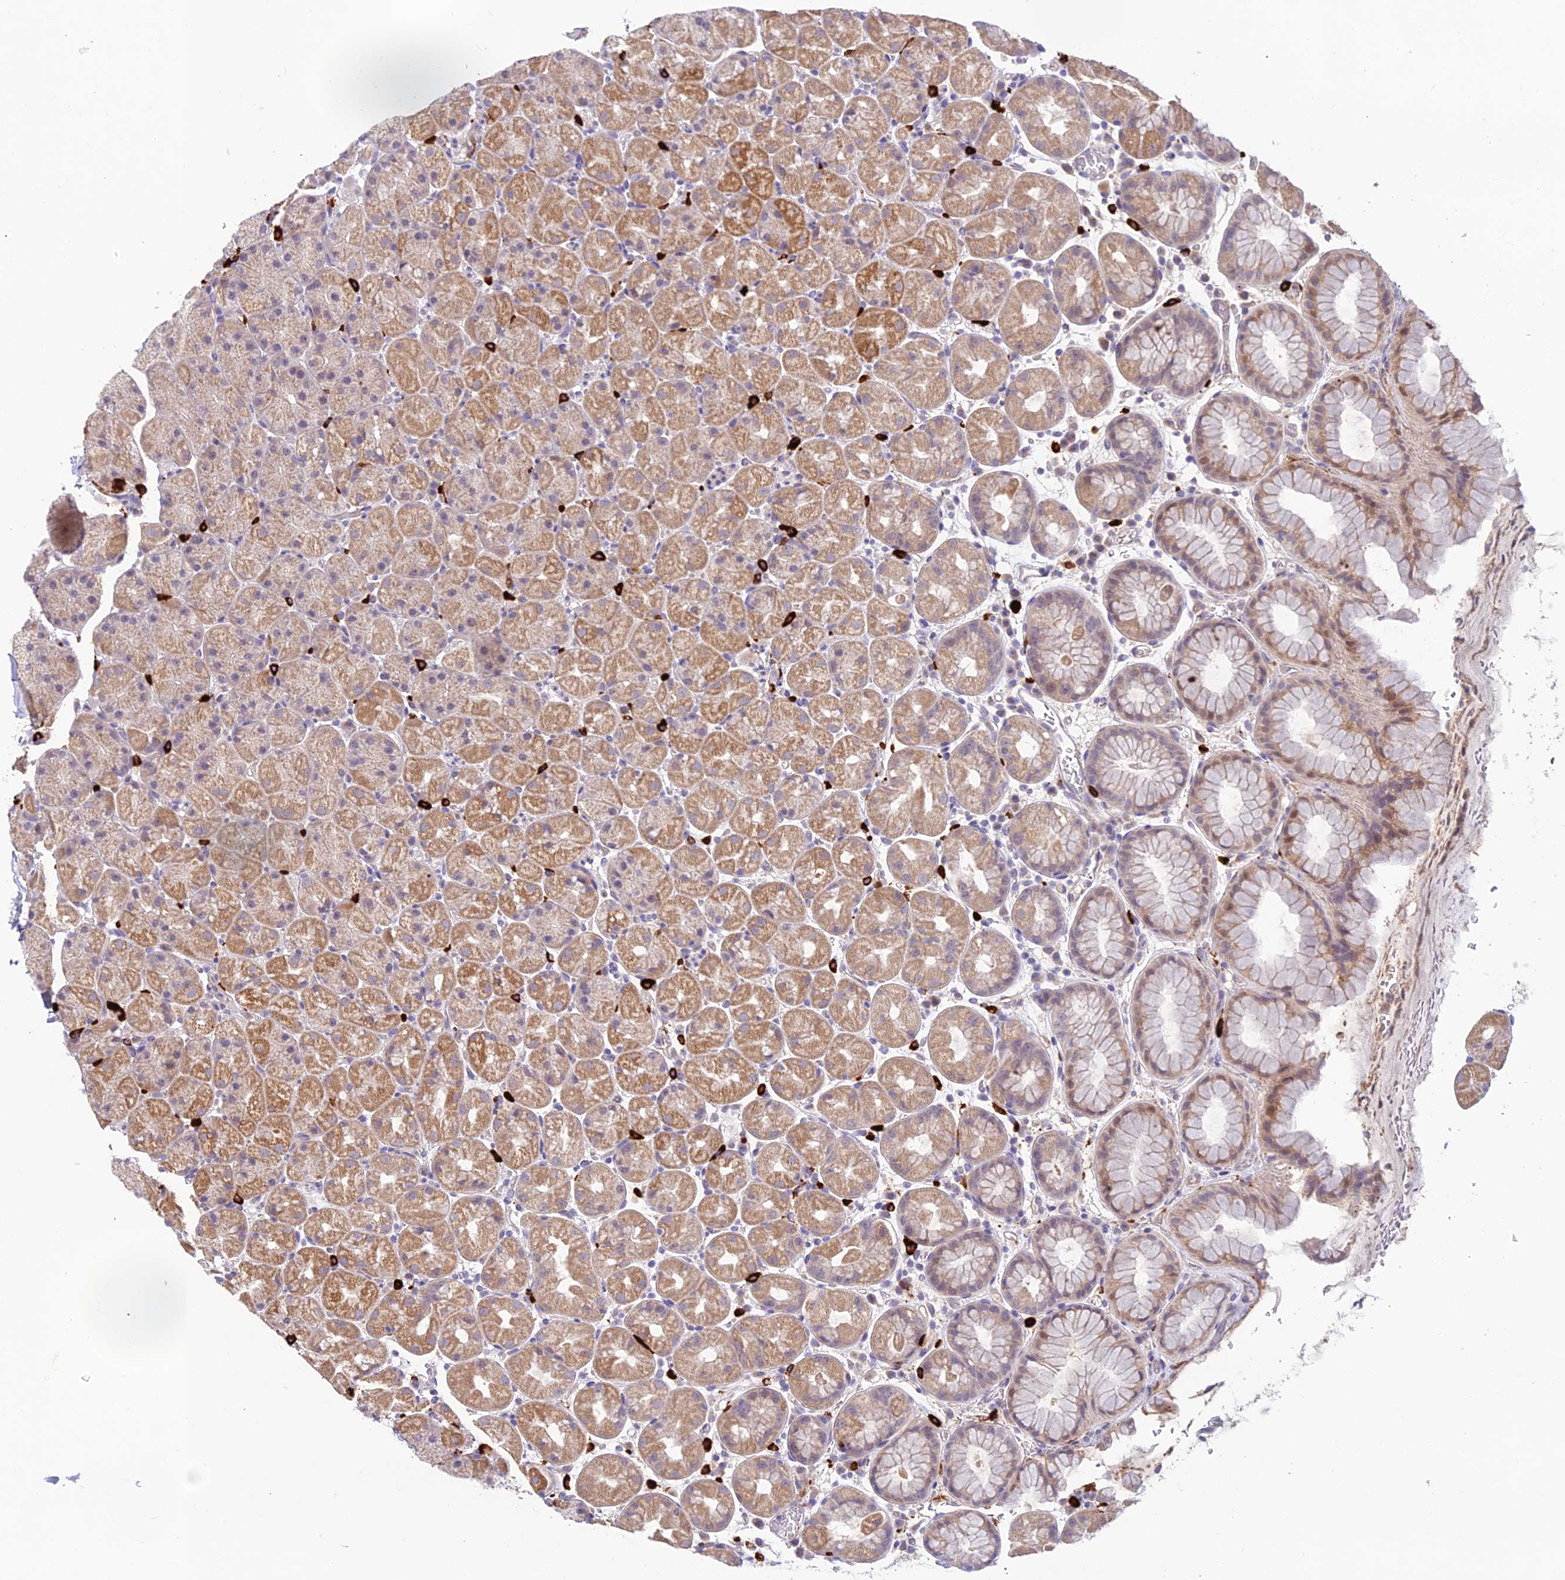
{"staining": {"intensity": "moderate", "quantity": "25%-75%", "location": "cytoplasmic/membranous"}, "tissue": "stomach", "cell_type": "Glandular cells", "image_type": "normal", "snomed": [{"axis": "morphology", "description": "Normal tissue, NOS"}, {"axis": "topography", "description": "Stomach, upper"}, {"axis": "topography", "description": "Stomach, lower"}], "caption": "Normal stomach displays moderate cytoplasmic/membranous positivity in about 25%-75% of glandular cells, visualized by immunohistochemistry.", "gene": "ASPDH", "patient": {"sex": "male", "age": 67}}